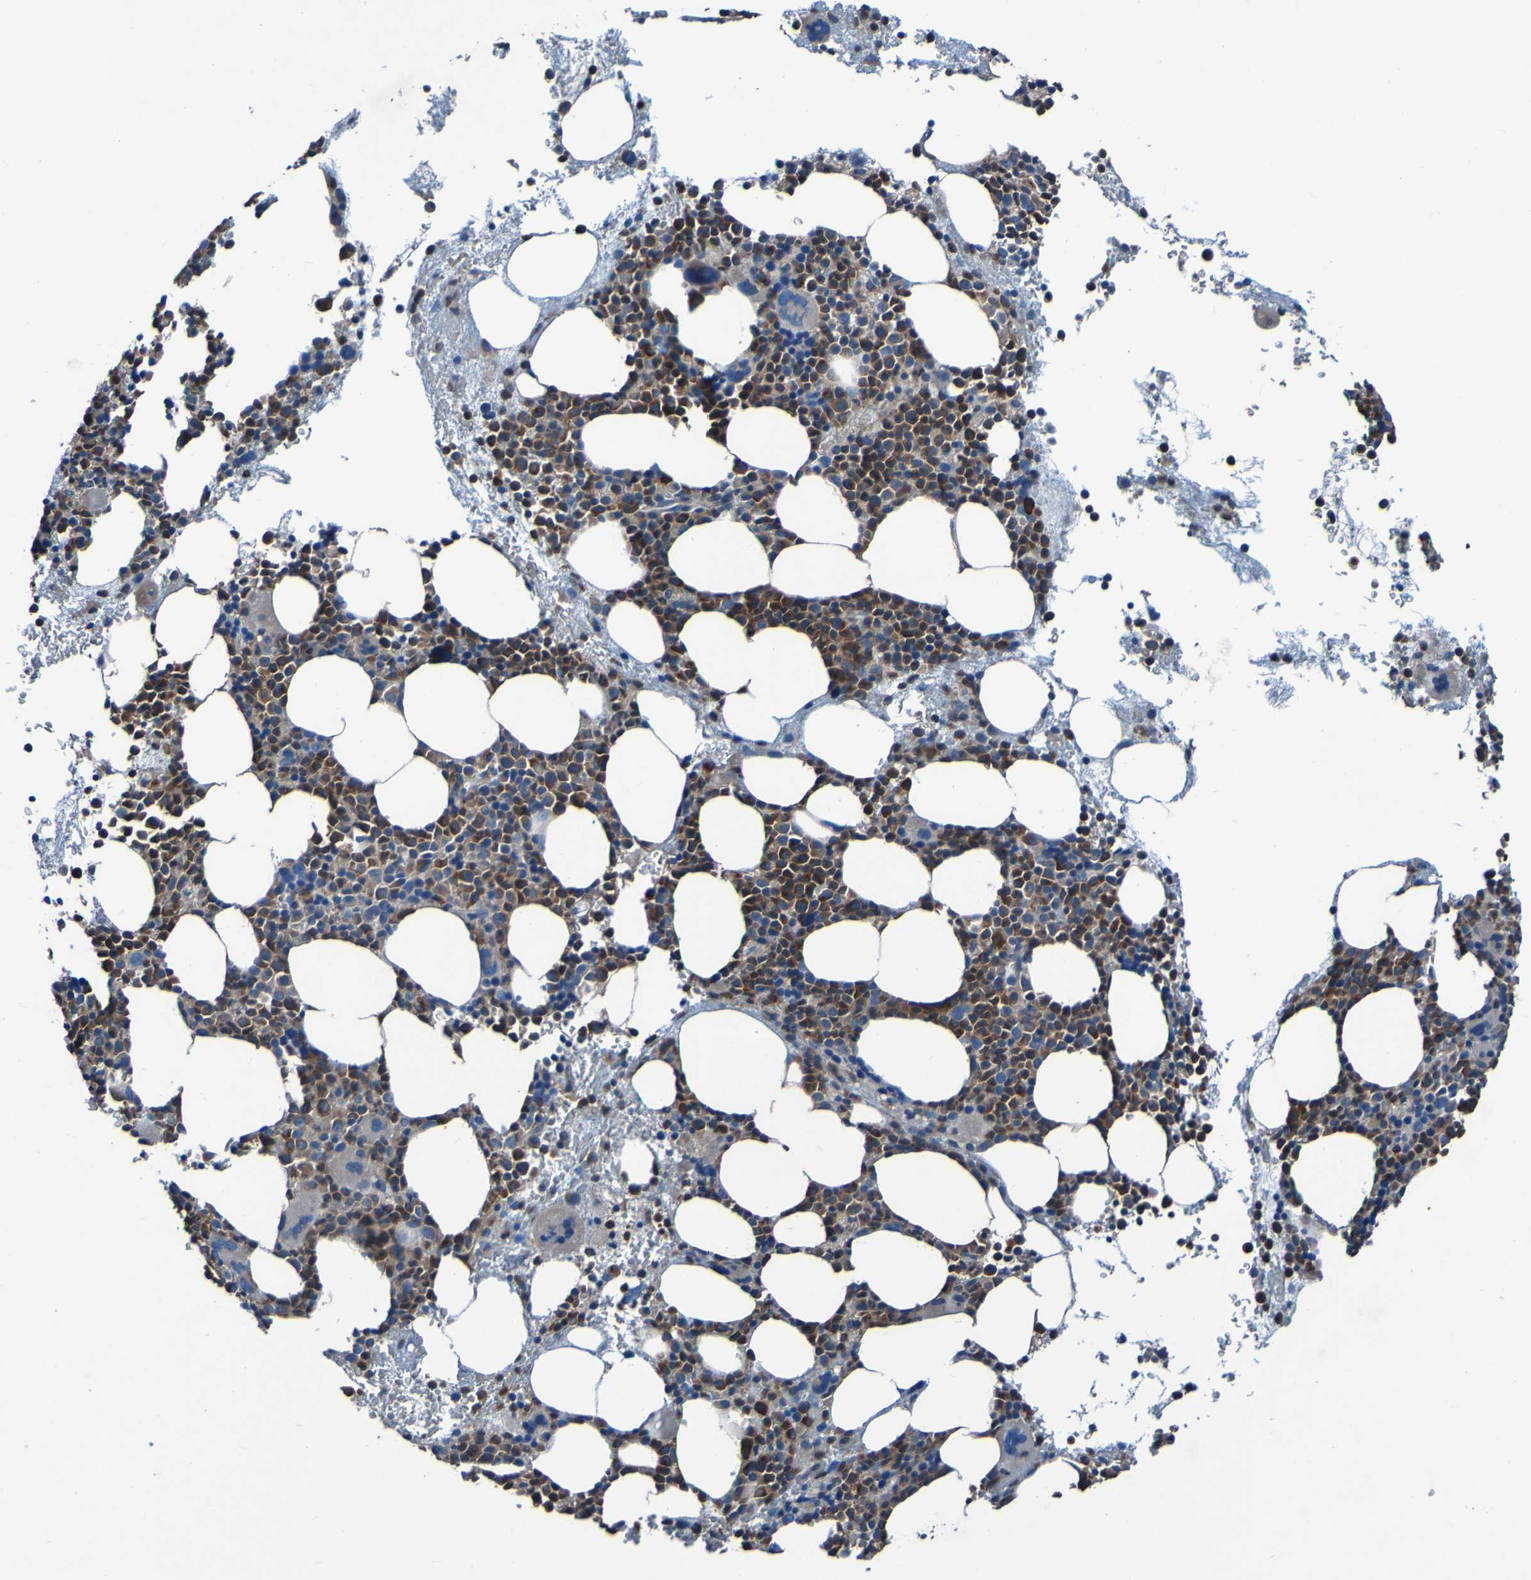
{"staining": {"intensity": "moderate", "quantity": ">75%", "location": "cytoplasmic/membranous"}, "tissue": "bone marrow", "cell_type": "Hematopoietic cells", "image_type": "normal", "snomed": [{"axis": "morphology", "description": "Normal tissue, NOS"}, {"axis": "morphology", "description": "Inflammation, NOS"}, {"axis": "topography", "description": "Bone marrow"}], "caption": "A high-resolution photomicrograph shows immunohistochemistry staining of unremarkable bone marrow, which displays moderate cytoplasmic/membranous positivity in about >75% of hematopoietic cells.", "gene": "RAB5B", "patient": {"sex": "male", "age": 73}}